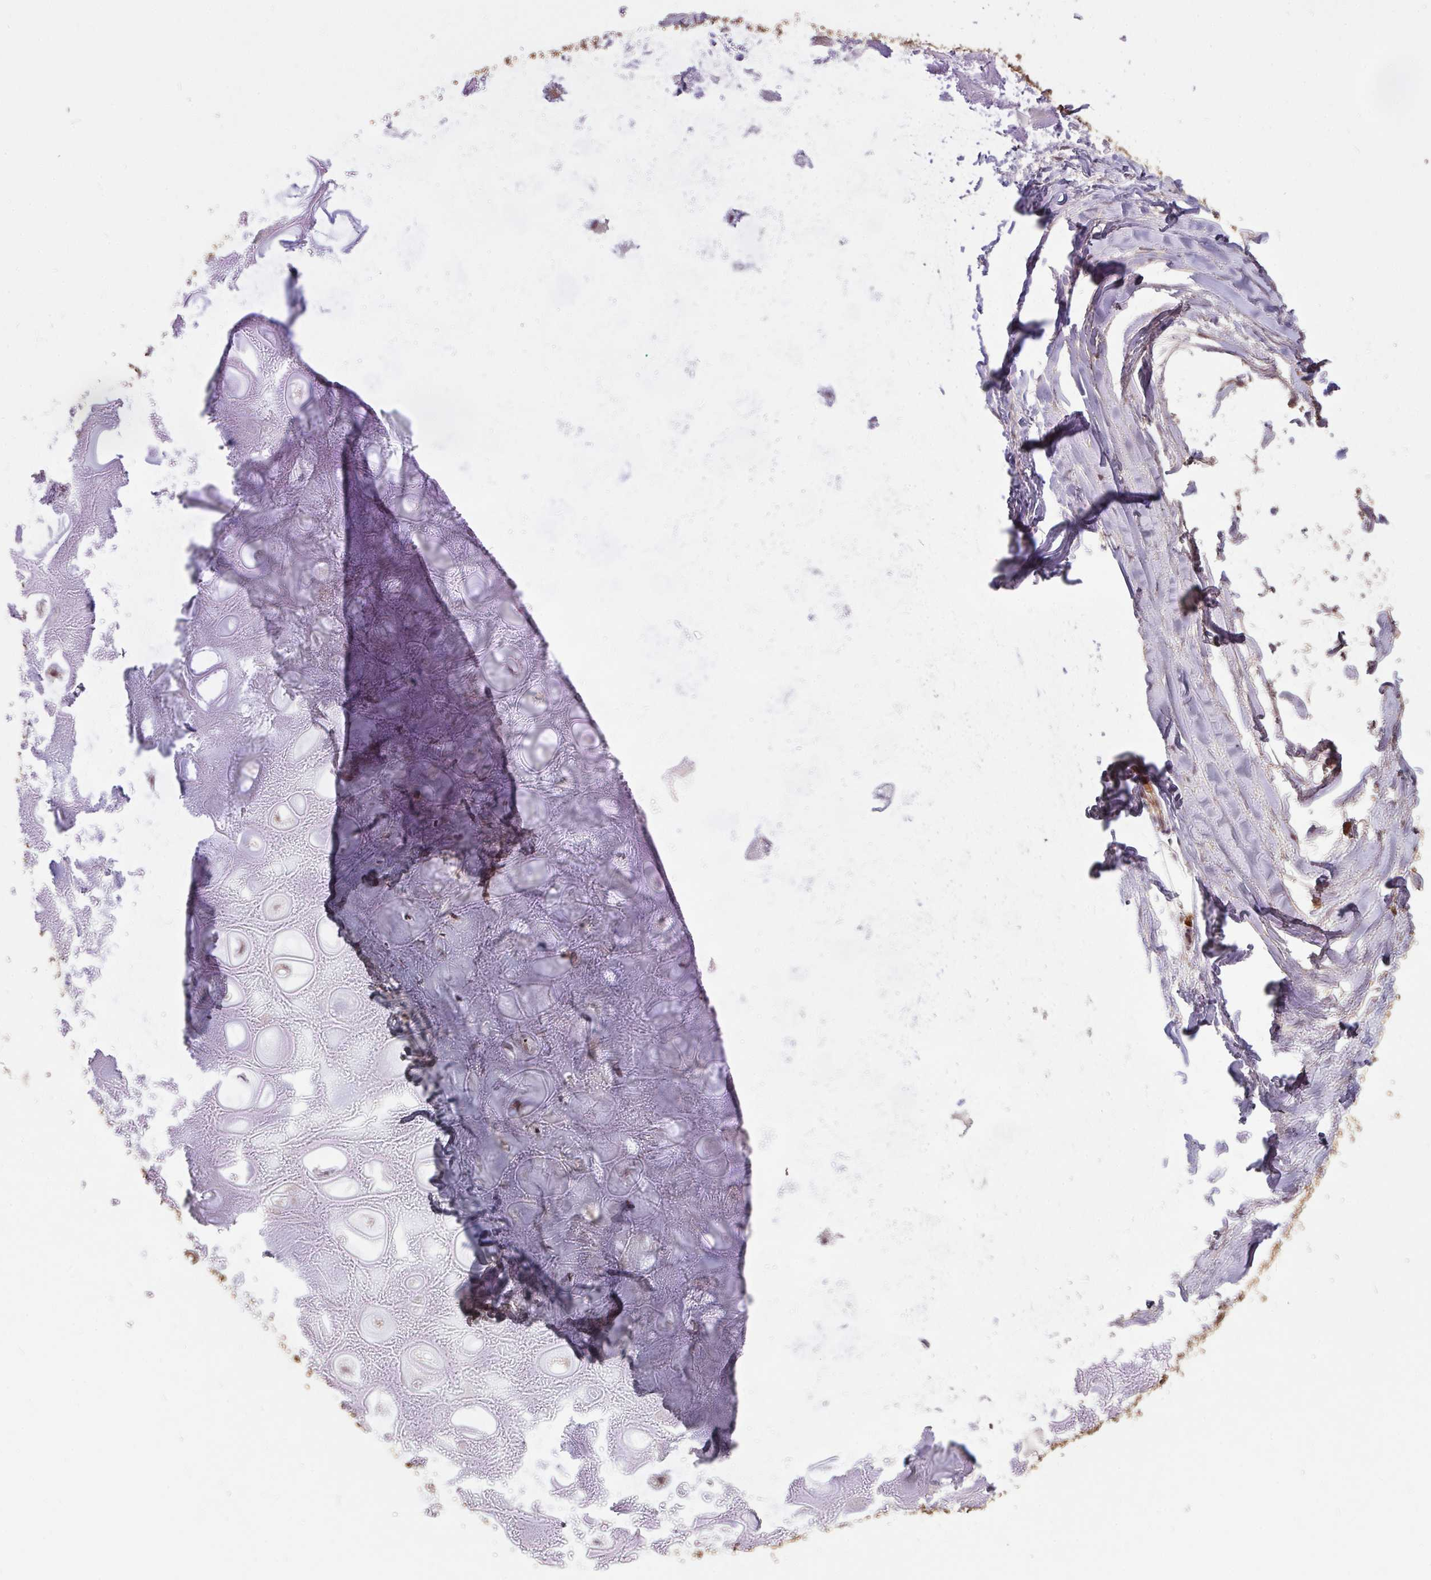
{"staining": {"intensity": "negative", "quantity": "none", "location": "none"}, "tissue": "adipose tissue", "cell_type": "Adipocytes", "image_type": "normal", "snomed": [{"axis": "morphology", "description": "Normal tissue, NOS"}, {"axis": "topography", "description": "Lymph node"}, {"axis": "topography", "description": "Cartilage tissue"}, {"axis": "topography", "description": "Nasopharynx"}], "caption": "Immunohistochemistry (IHC) image of unremarkable adipose tissue stained for a protein (brown), which exhibits no expression in adipocytes. (Stains: DAB (3,3'-diaminobenzidine) immunohistochemistry with hematoxylin counter stain, Microscopy: brightfield microscopy at high magnification).", "gene": "FCER1A", "patient": {"sex": "male", "age": 63}}